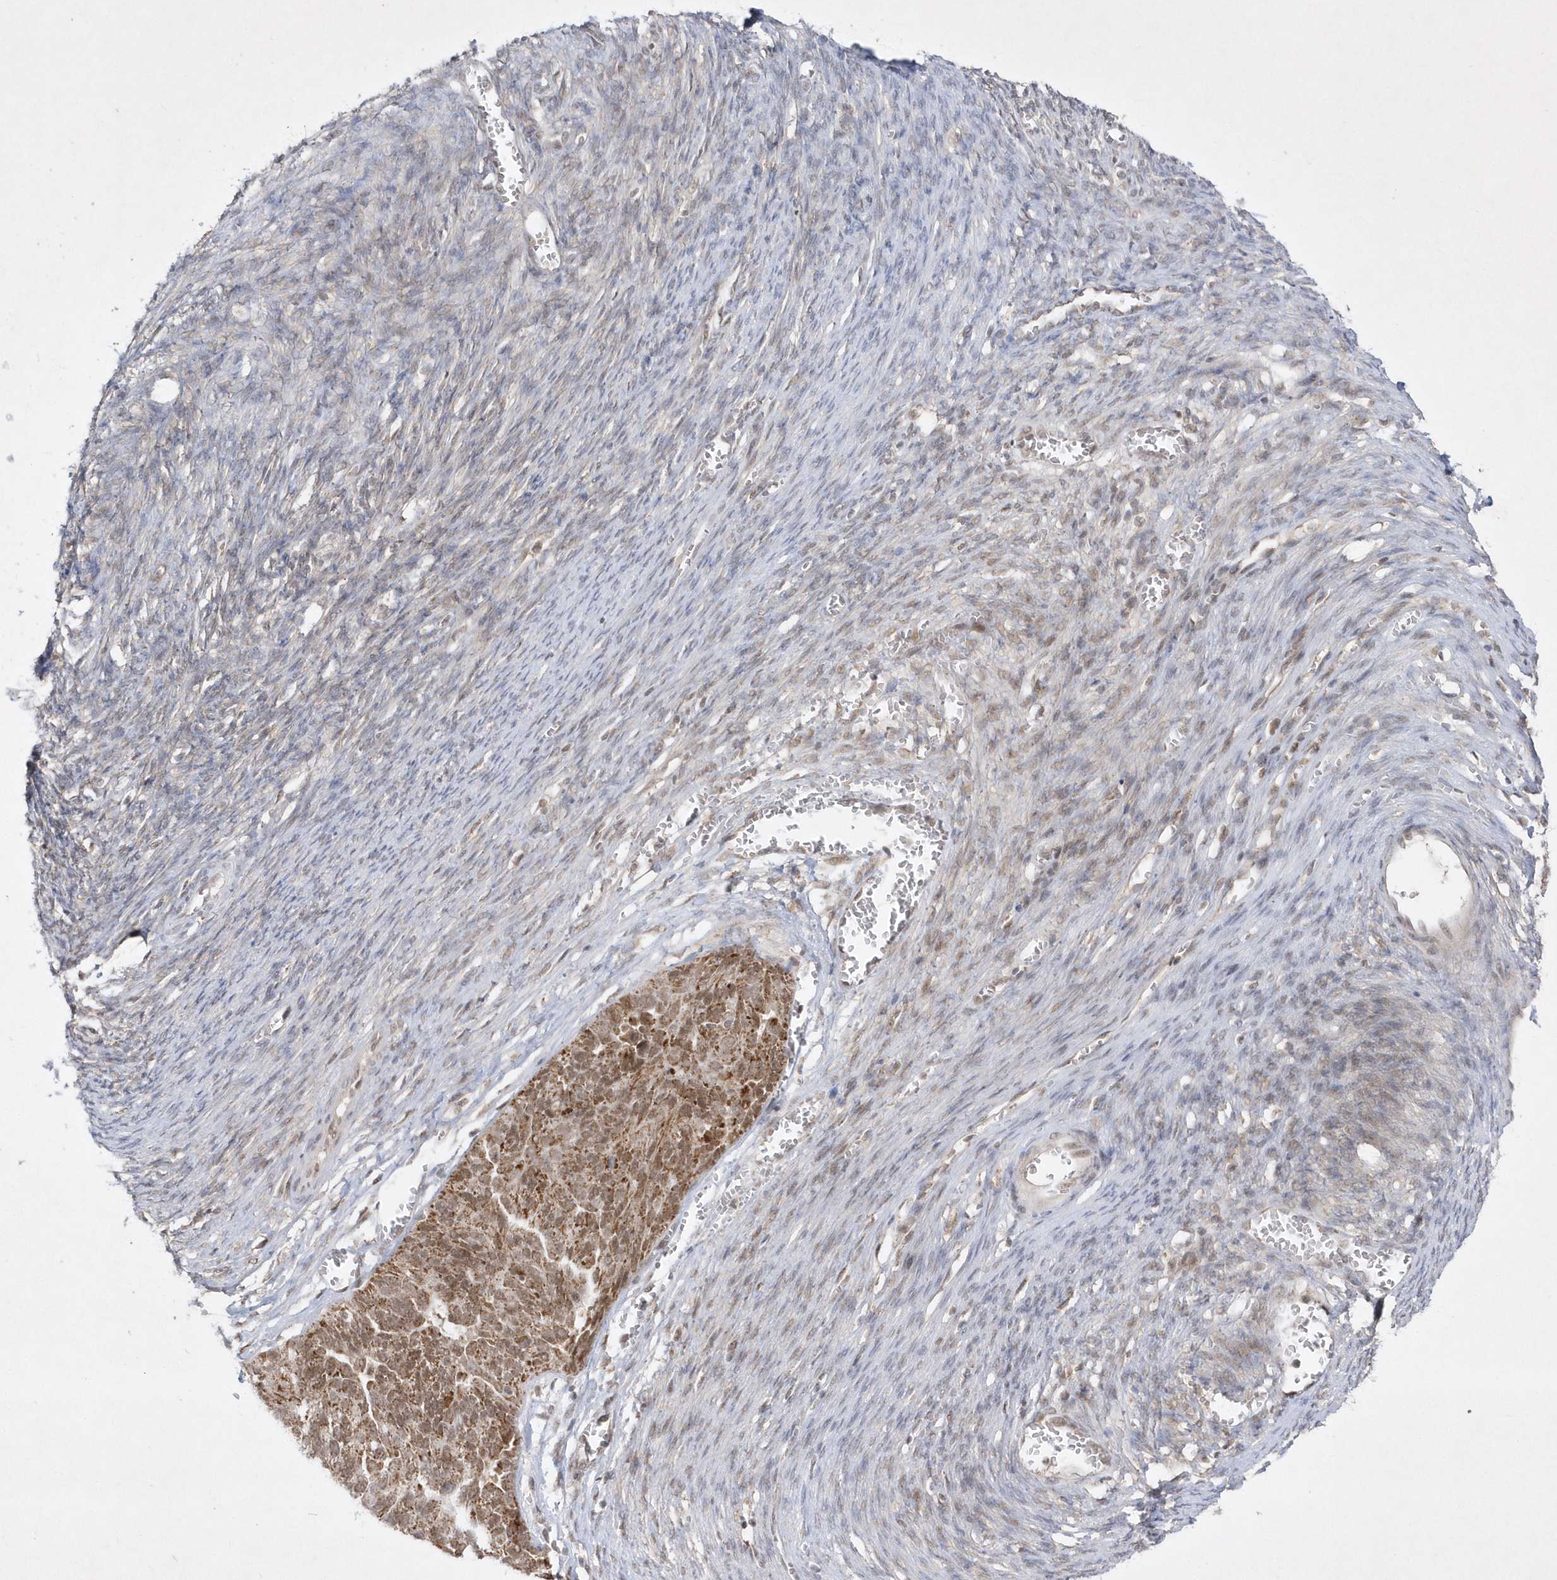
{"staining": {"intensity": "moderate", "quantity": ">75%", "location": "cytoplasmic/membranous,nuclear"}, "tissue": "ovarian cancer", "cell_type": "Tumor cells", "image_type": "cancer", "snomed": [{"axis": "morphology", "description": "Cystadenocarcinoma, serous, NOS"}, {"axis": "topography", "description": "Ovary"}], "caption": "Immunohistochemical staining of ovarian serous cystadenocarcinoma exhibits medium levels of moderate cytoplasmic/membranous and nuclear protein positivity in about >75% of tumor cells. Using DAB (brown) and hematoxylin (blue) stains, captured at high magnification using brightfield microscopy.", "gene": "CPSF3", "patient": {"sex": "female", "age": 44}}